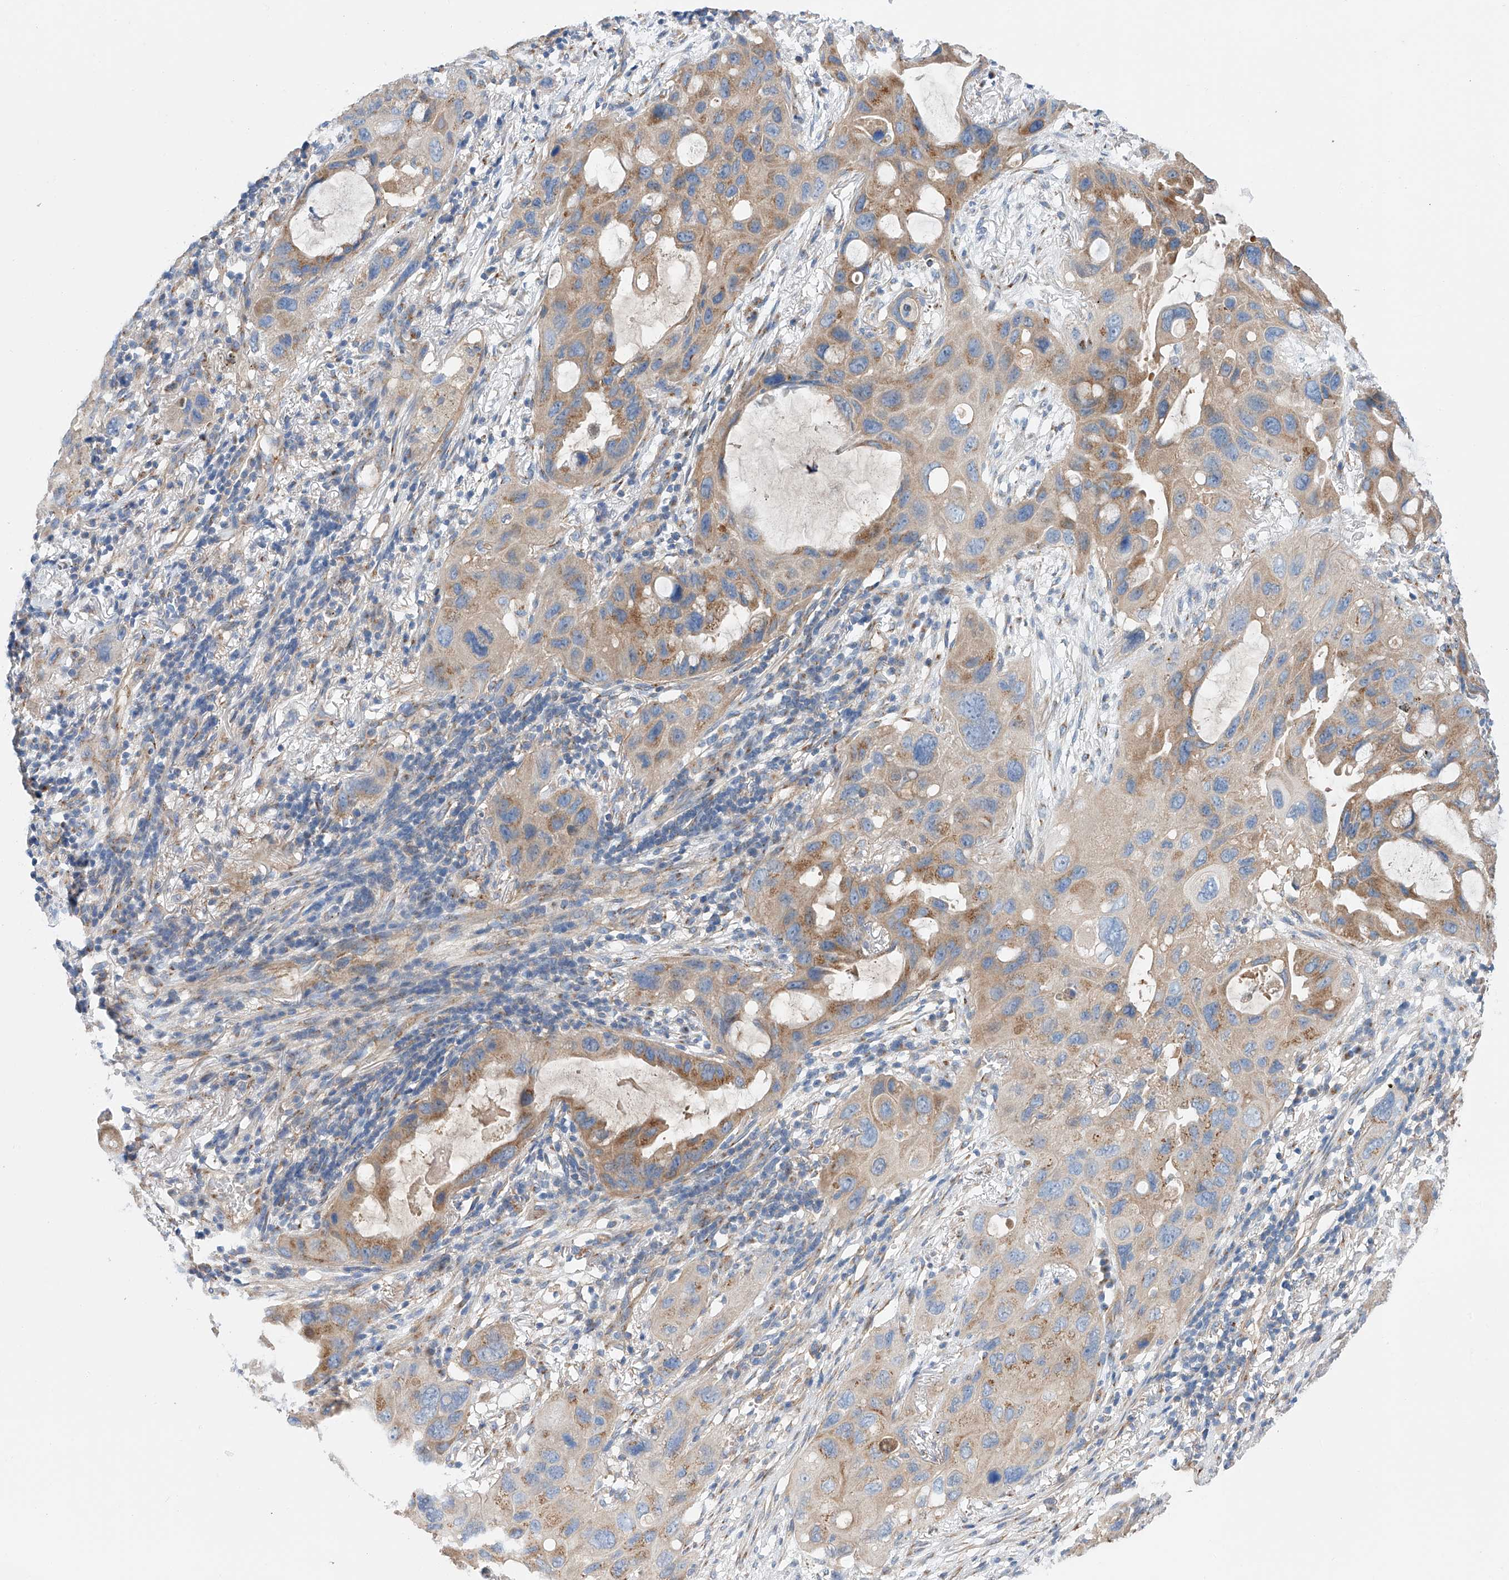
{"staining": {"intensity": "moderate", "quantity": "25%-75%", "location": "cytoplasmic/membranous"}, "tissue": "lung cancer", "cell_type": "Tumor cells", "image_type": "cancer", "snomed": [{"axis": "morphology", "description": "Squamous cell carcinoma, NOS"}, {"axis": "topography", "description": "Lung"}], "caption": "Moderate cytoplasmic/membranous positivity for a protein is appreciated in about 25%-75% of tumor cells of lung cancer using immunohistochemistry.", "gene": "SLC22A7", "patient": {"sex": "female", "age": 73}}